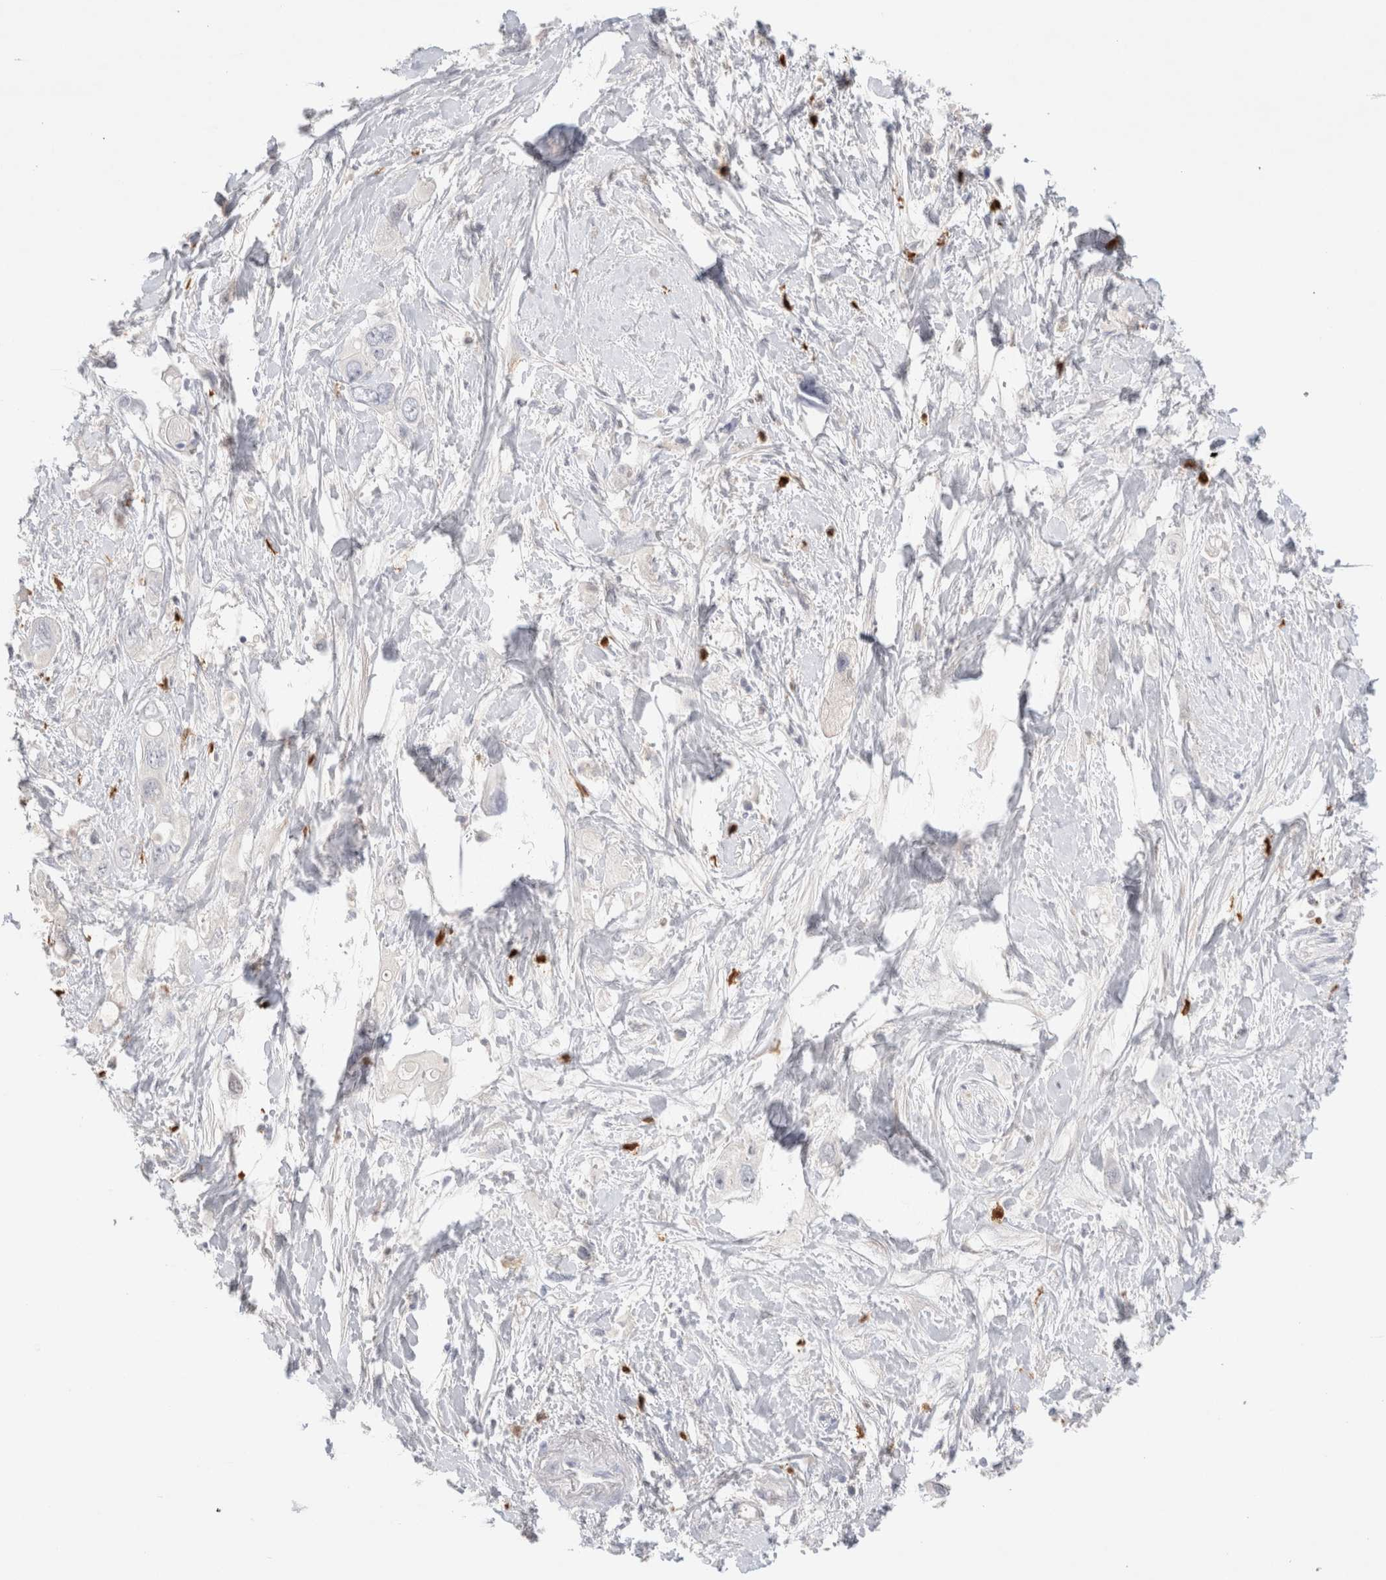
{"staining": {"intensity": "negative", "quantity": "none", "location": "none"}, "tissue": "pancreatic cancer", "cell_type": "Tumor cells", "image_type": "cancer", "snomed": [{"axis": "morphology", "description": "Adenocarcinoma, NOS"}, {"axis": "topography", "description": "Pancreas"}], "caption": "This is a image of IHC staining of pancreatic adenocarcinoma, which shows no staining in tumor cells.", "gene": "HPGDS", "patient": {"sex": "female", "age": 56}}